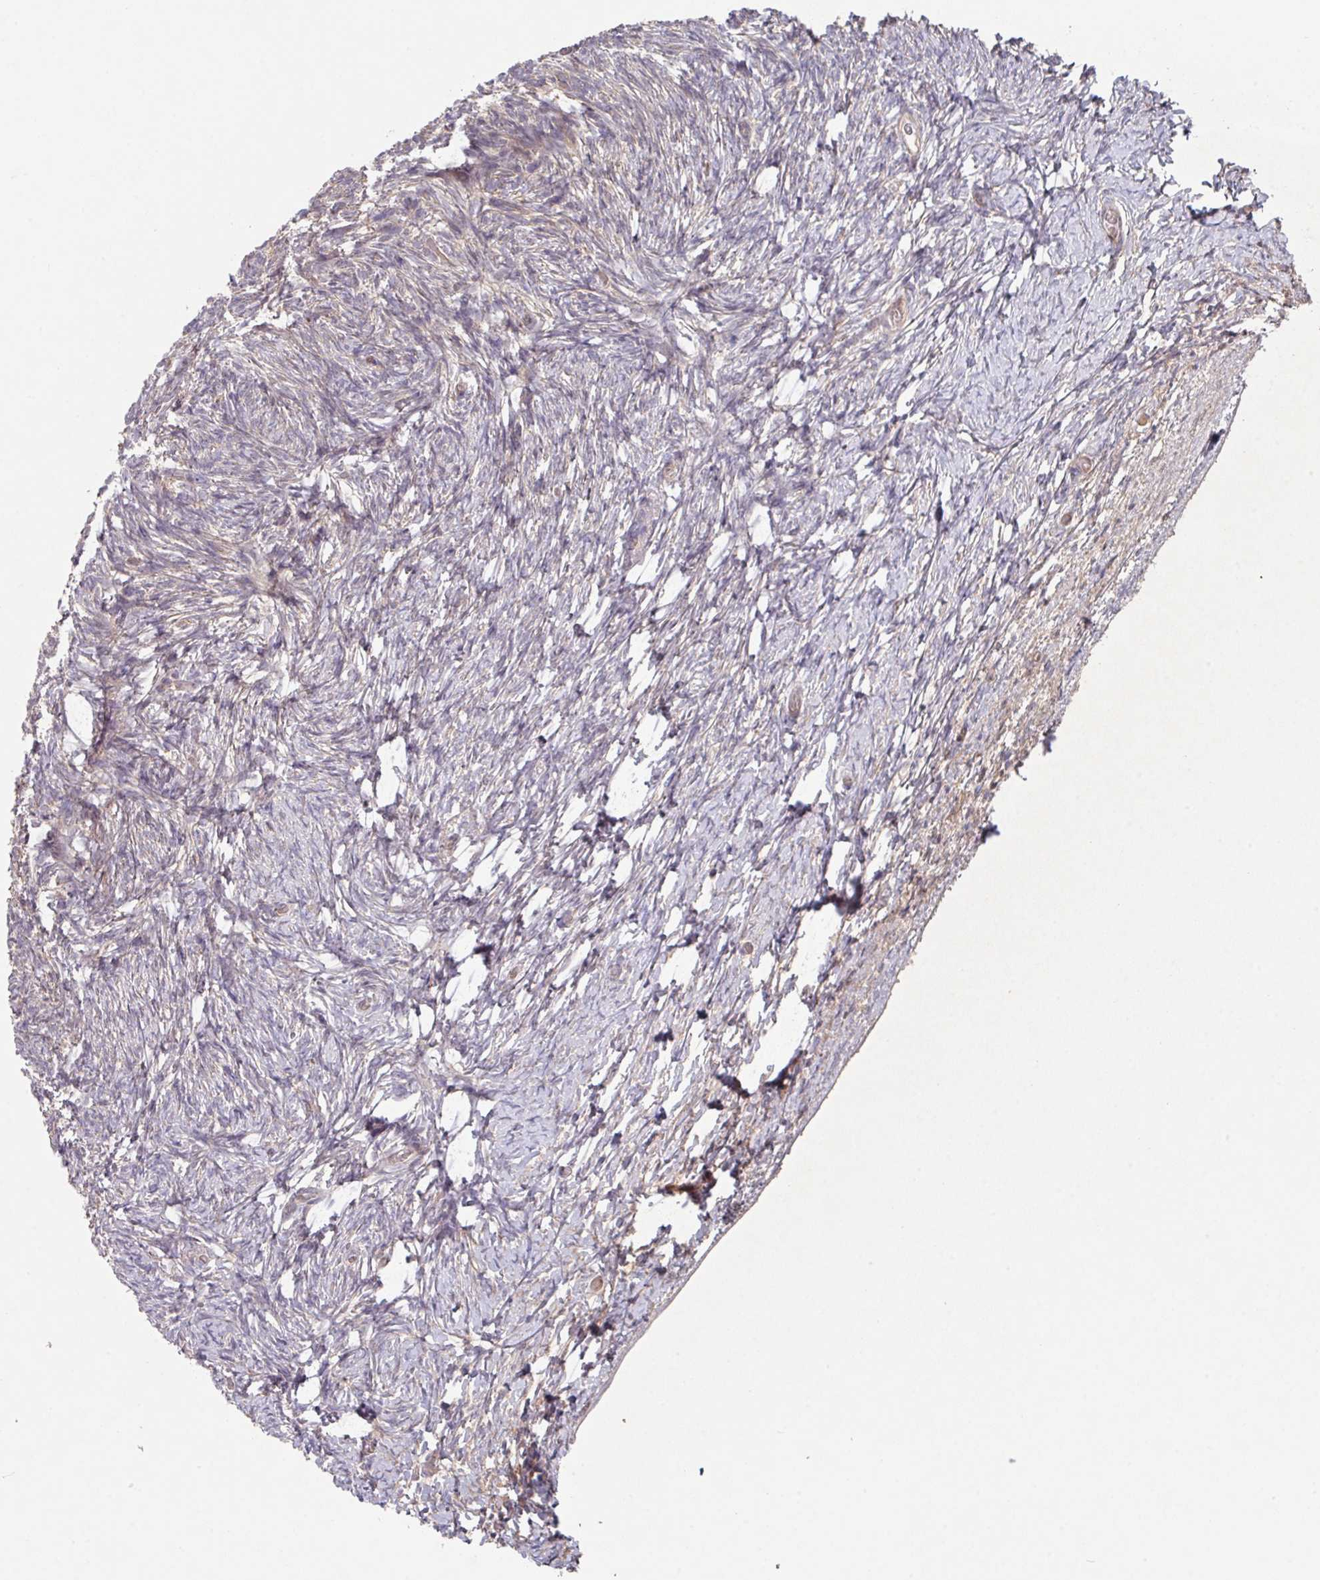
{"staining": {"intensity": "moderate", "quantity": ">75%", "location": "cytoplasmic/membranous"}, "tissue": "ovary", "cell_type": "Follicle cells", "image_type": "normal", "snomed": [{"axis": "morphology", "description": "Normal tissue, NOS"}, {"axis": "topography", "description": "Ovary"}], "caption": "A histopathology image of ovary stained for a protein shows moderate cytoplasmic/membranous brown staining in follicle cells. The staining is performed using DAB (3,3'-diaminobenzidine) brown chromogen to label protein expression. The nuclei are counter-stained blue using hematoxylin.", "gene": "TRIM14", "patient": {"sex": "female", "age": 39}}